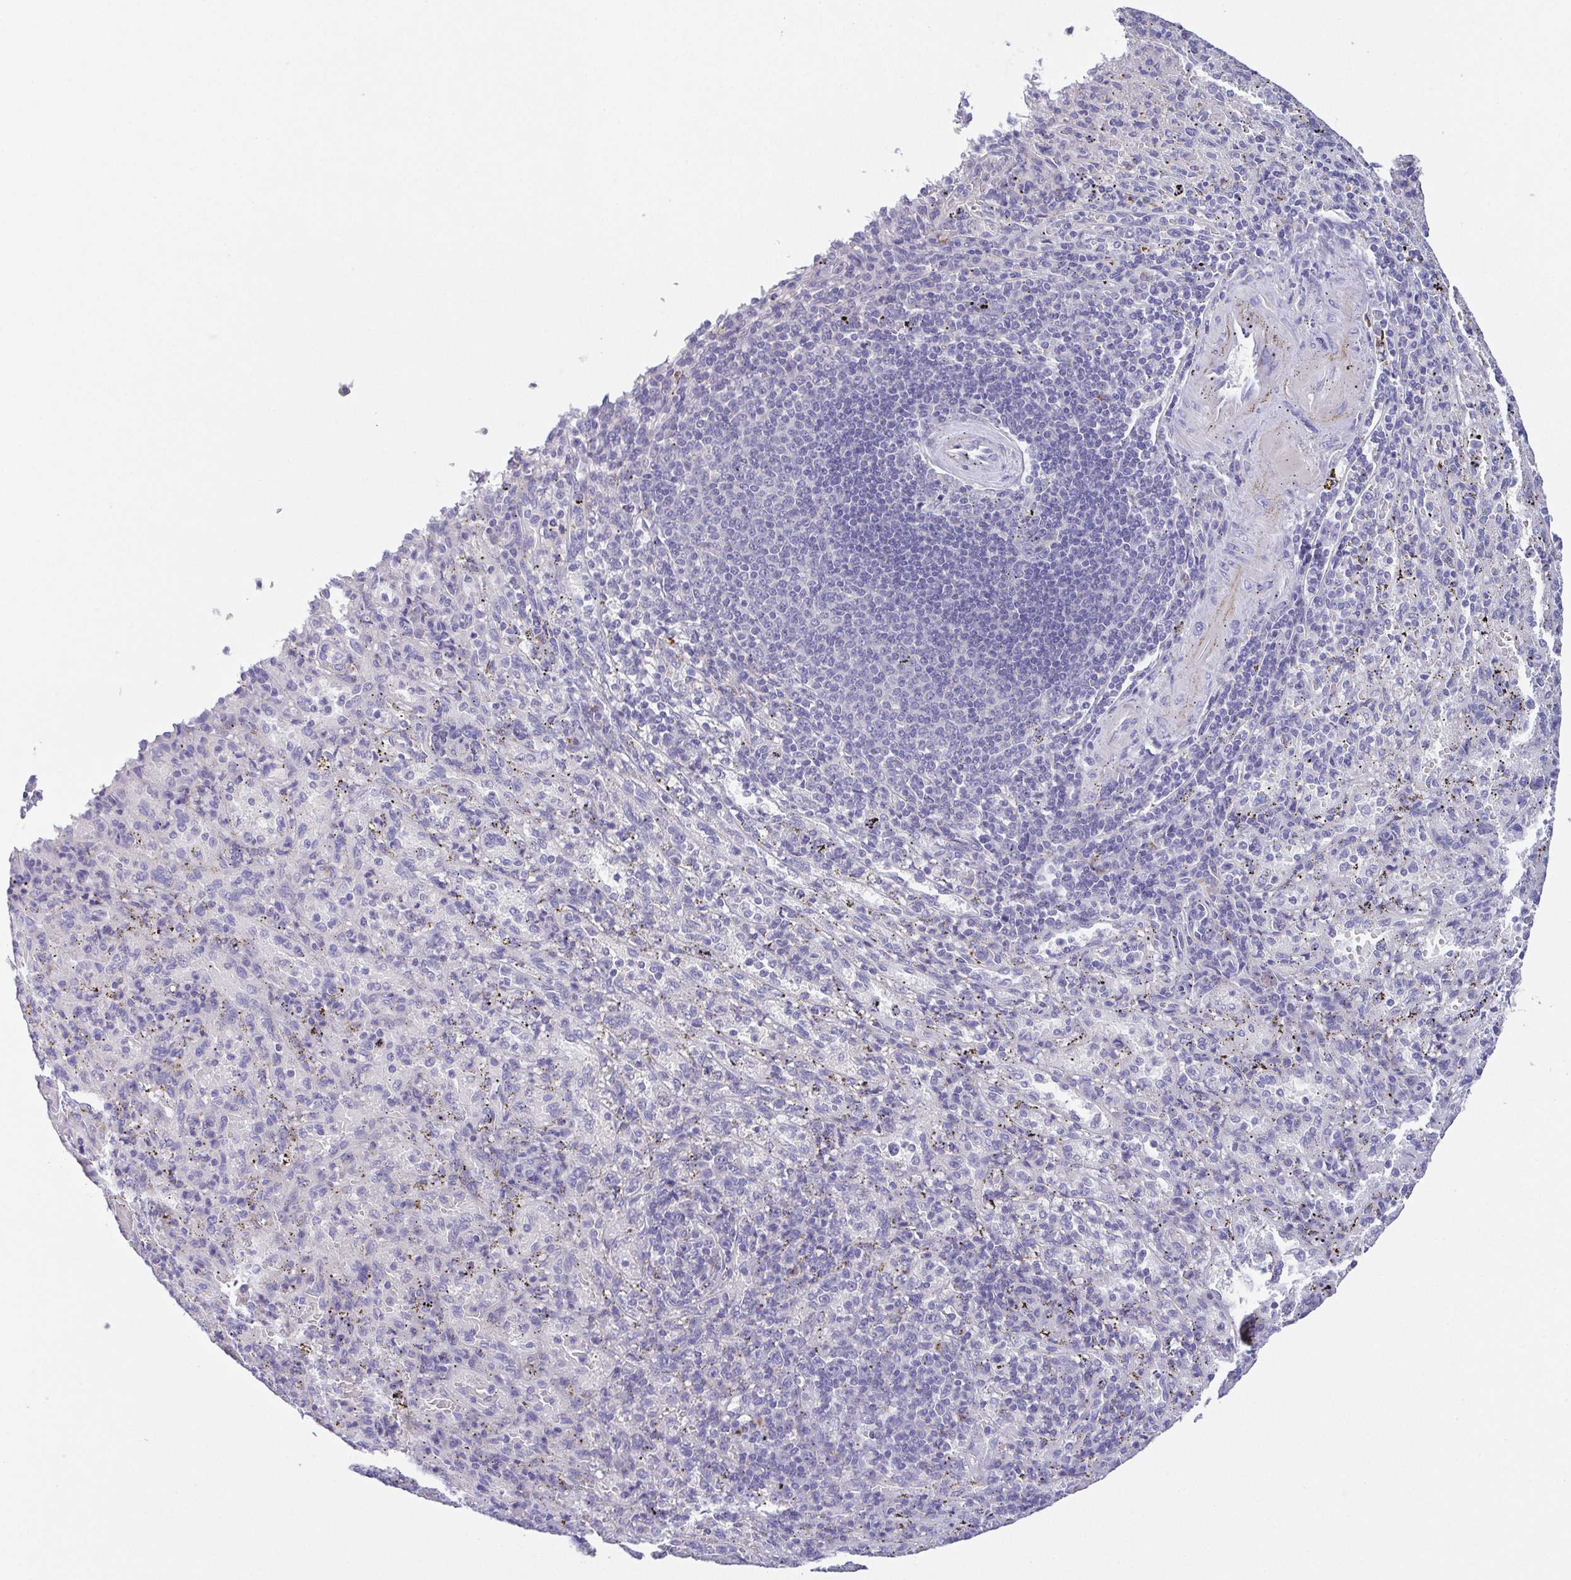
{"staining": {"intensity": "negative", "quantity": "none", "location": "none"}, "tissue": "spleen", "cell_type": "Cells in red pulp", "image_type": "normal", "snomed": [{"axis": "morphology", "description": "Normal tissue, NOS"}, {"axis": "topography", "description": "Spleen"}], "caption": "A photomicrograph of spleen stained for a protein reveals no brown staining in cells in red pulp. (DAB (3,3'-diaminobenzidine) immunohistochemistry (IHC), high magnification).", "gene": "PKDREJ", "patient": {"sex": "male", "age": 57}}